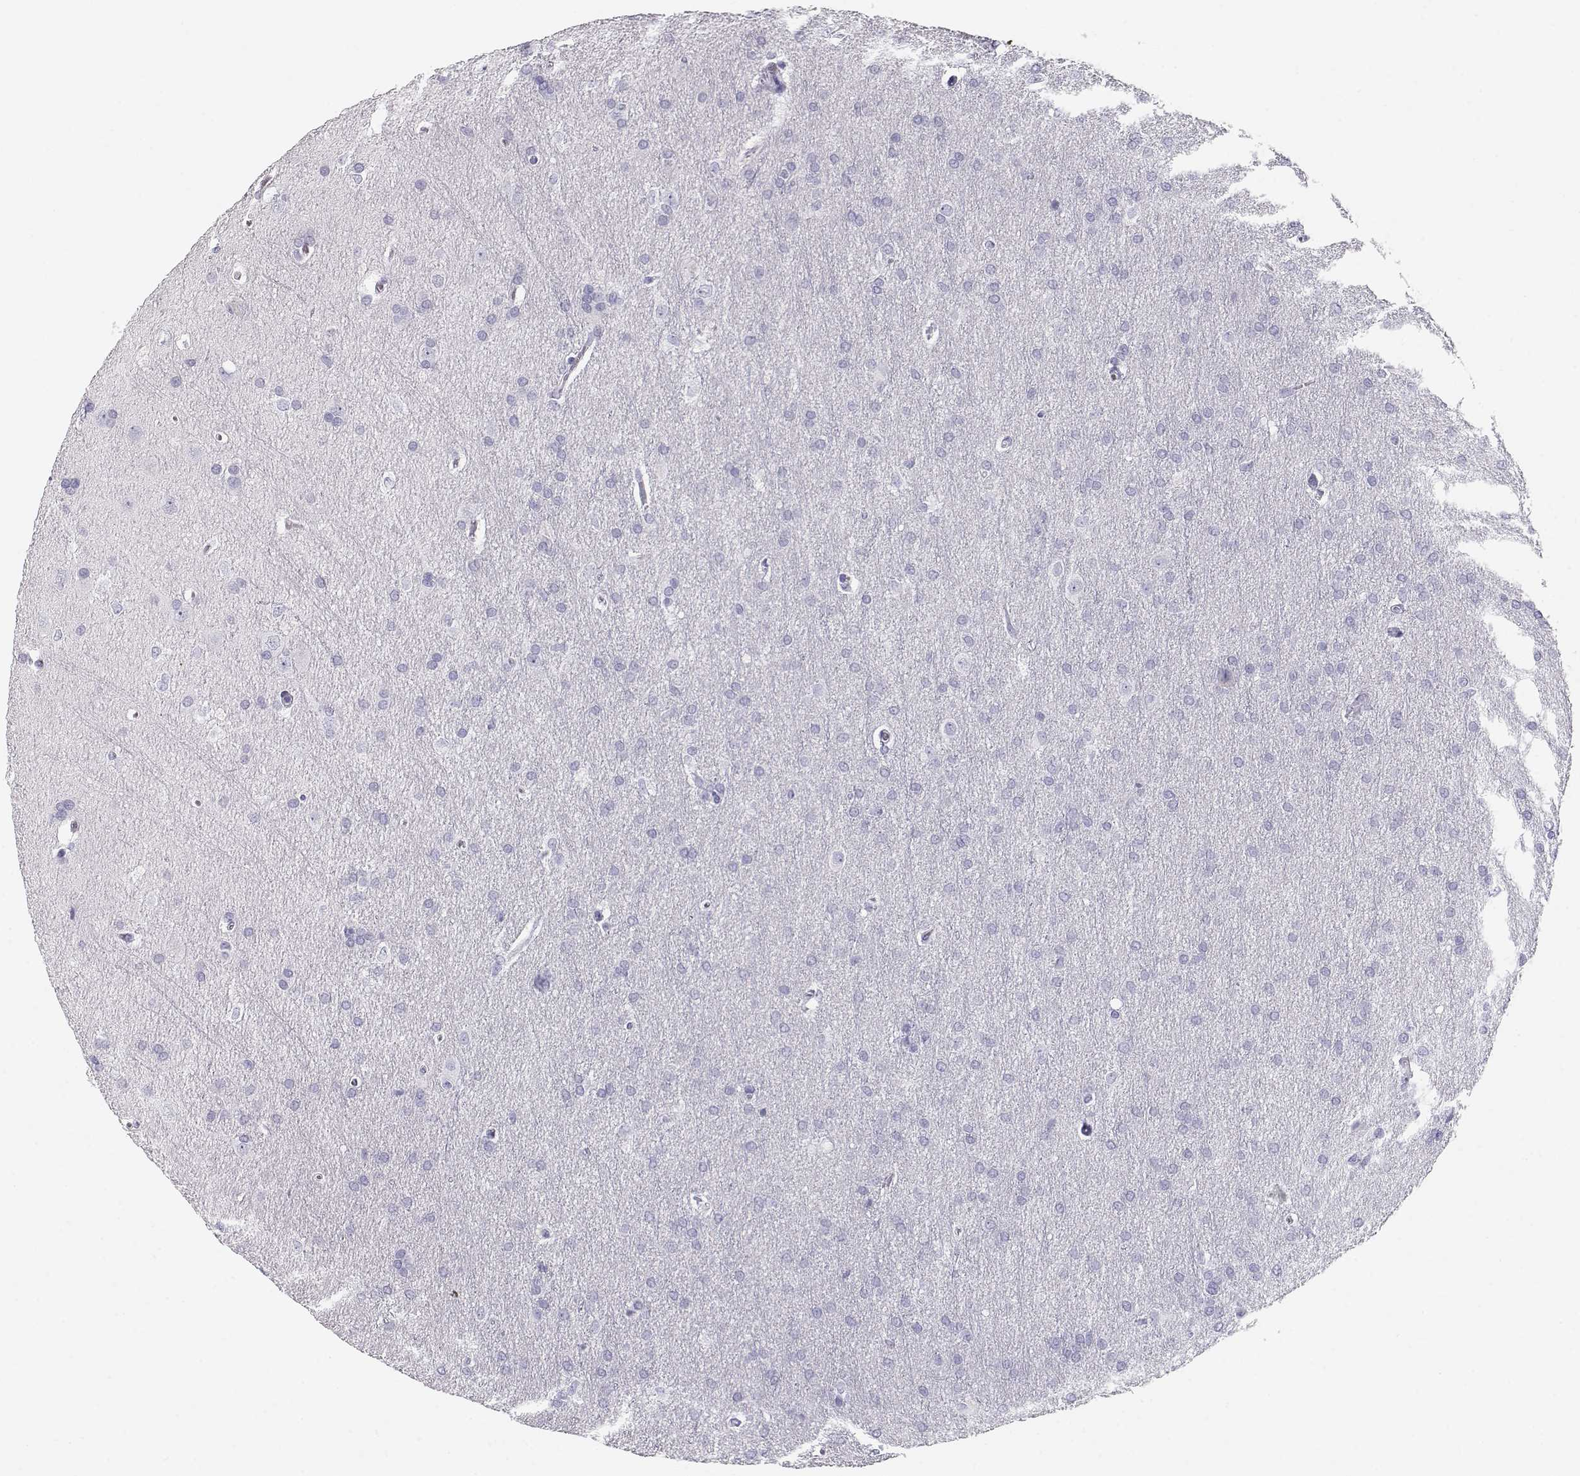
{"staining": {"intensity": "negative", "quantity": "none", "location": "none"}, "tissue": "glioma", "cell_type": "Tumor cells", "image_type": "cancer", "snomed": [{"axis": "morphology", "description": "Glioma, malignant, Low grade"}, {"axis": "topography", "description": "Brain"}], "caption": "Human malignant glioma (low-grade) stained for a protein using IHC displays no positivity in tumor cells.", "gene": "MAGEC1", "patient": {"sex": "female", "age": 32}}